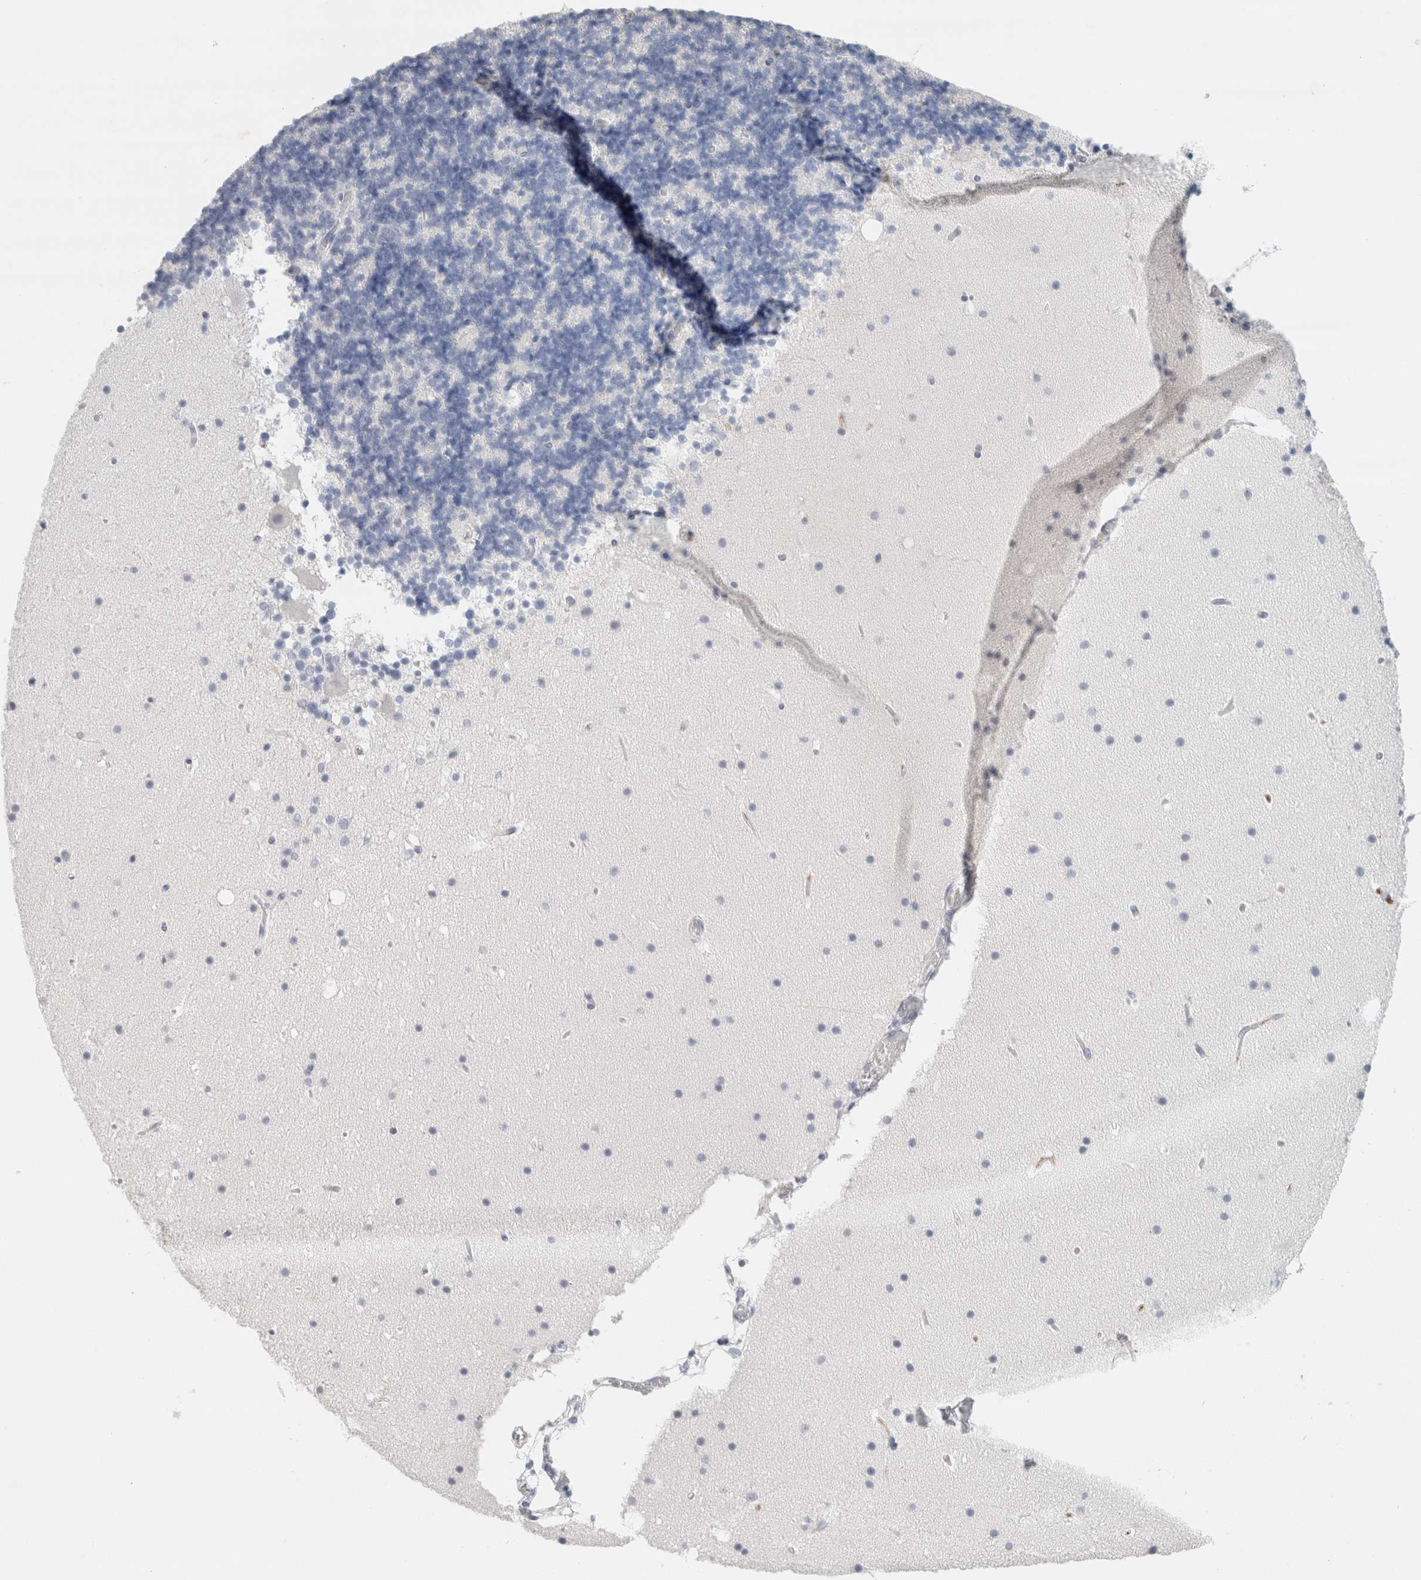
{"staining": {"intensity": "negative", "quantity": "none", "location": "none"}, "tissue": "cerebellum", "cell_type": "Cells in granular layer", "image_type": "normal", "snomed": [{"axis": "morphology", "description": "Normal tissue, NOS"}, {"axis": "topography", "description": "Cerebellum"}], "caption": "The IHC image has no significant positivity in cells in granular layer of cerebellum. Brightfield microscopy of immunohistochemistry stained with DAB (brown) and hematoxylin (blue), captured at high magnification.", "gene": "IL6", "patient": {"sex": "male", "age": 57}}